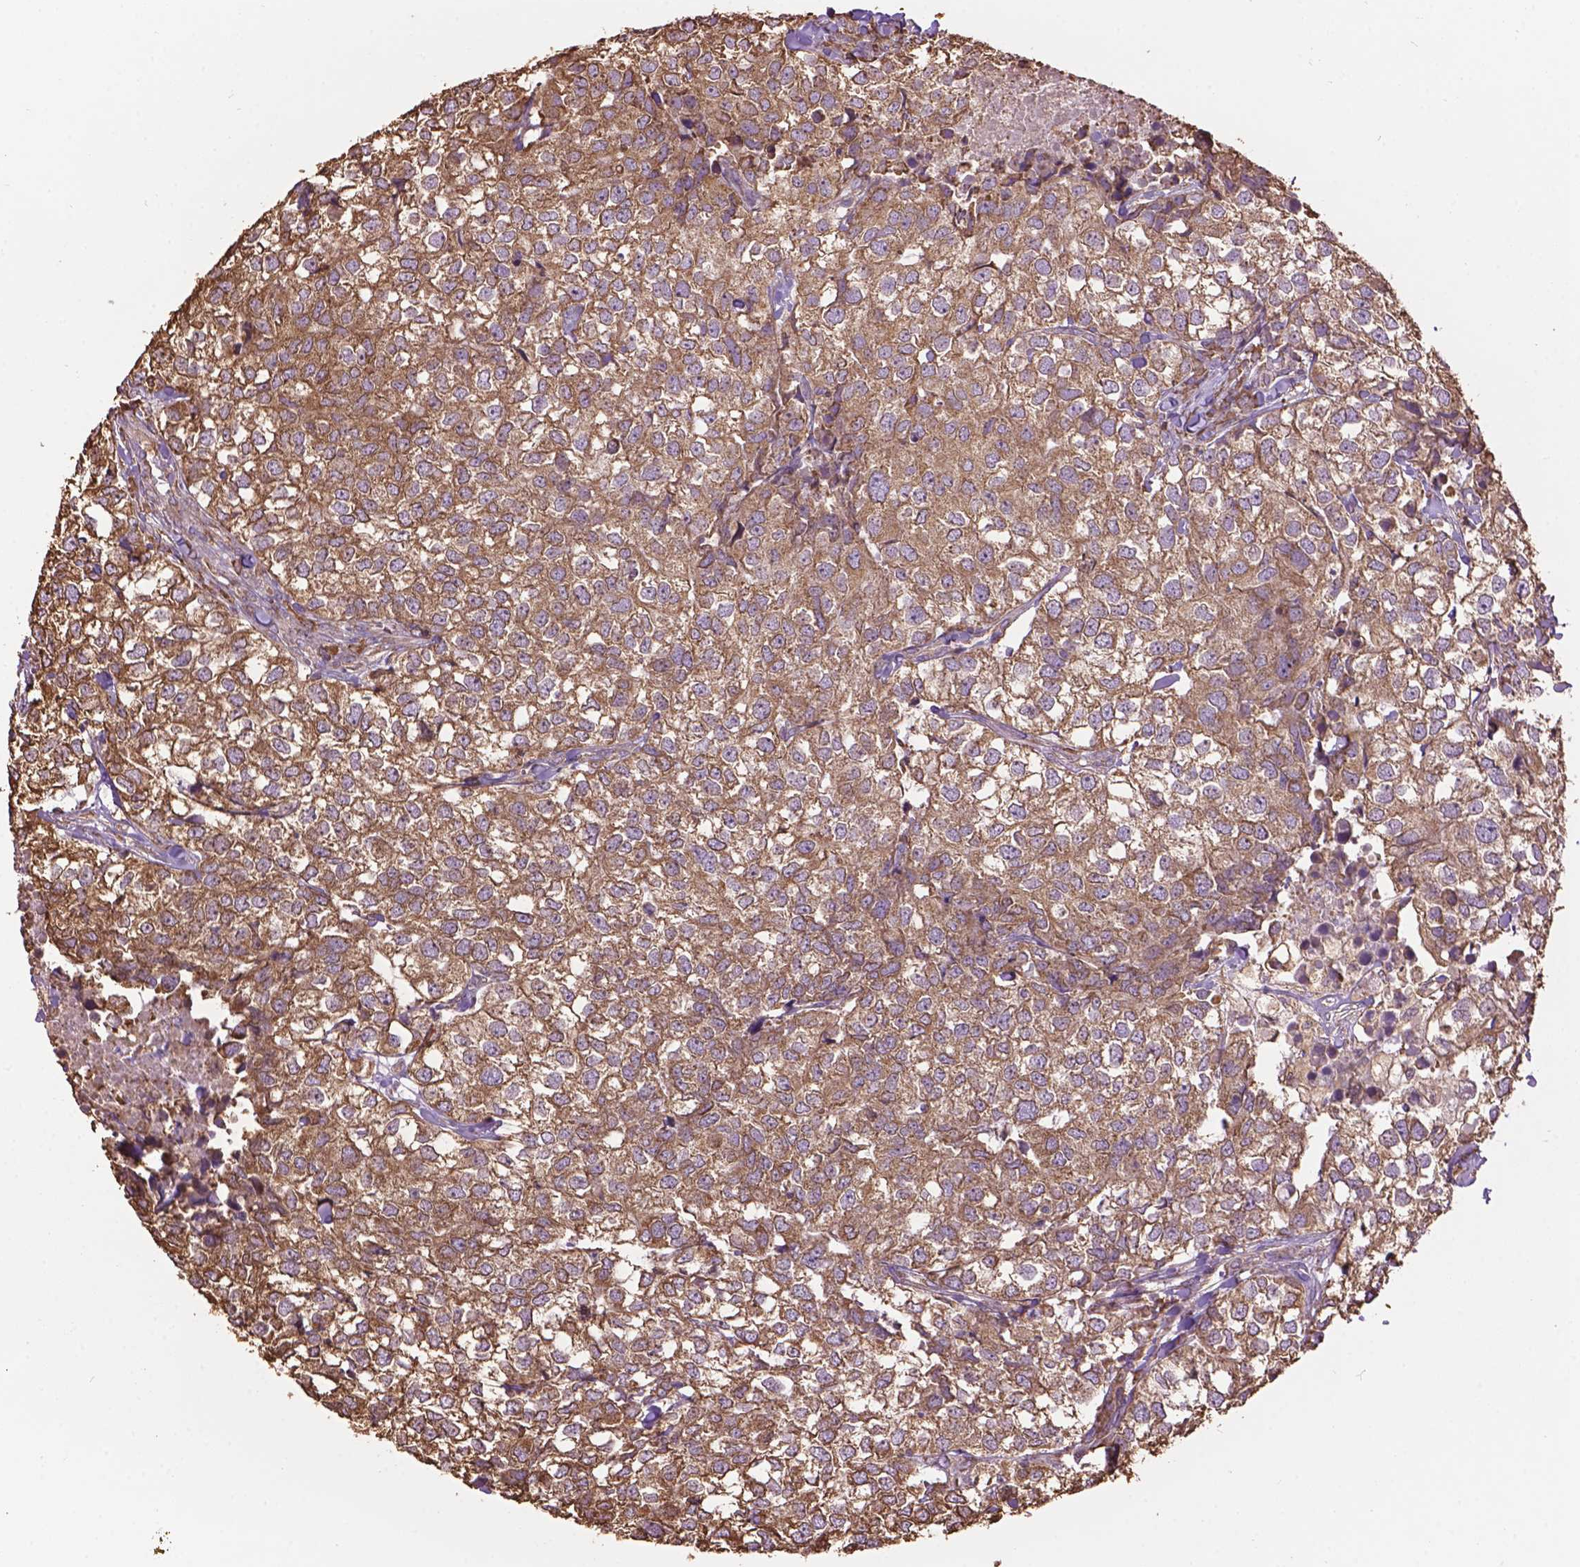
{"staining": {"intensity": "moderate", "quantity": ">75%", "location": "cytoplasmic/membranous"}, "tissue": "breast cancer", "cell_type": "Tumor cells", "image_type": "cancer", "snomed": [{"axis": "morphology", "description": "Duct carcinoma"}, {"axis": "topography", "description": "Breast"}], "caption": "An immunohistochemistry photomicrograph of tumor tissue is shown. Protein staining in brown labels moderate cytoplasmic/membranous positivity in breast invasive ductal carcinoma within tumor cells.", "gene": "PPP2R5E", "patient": {"sex": "female", "age": 30}}